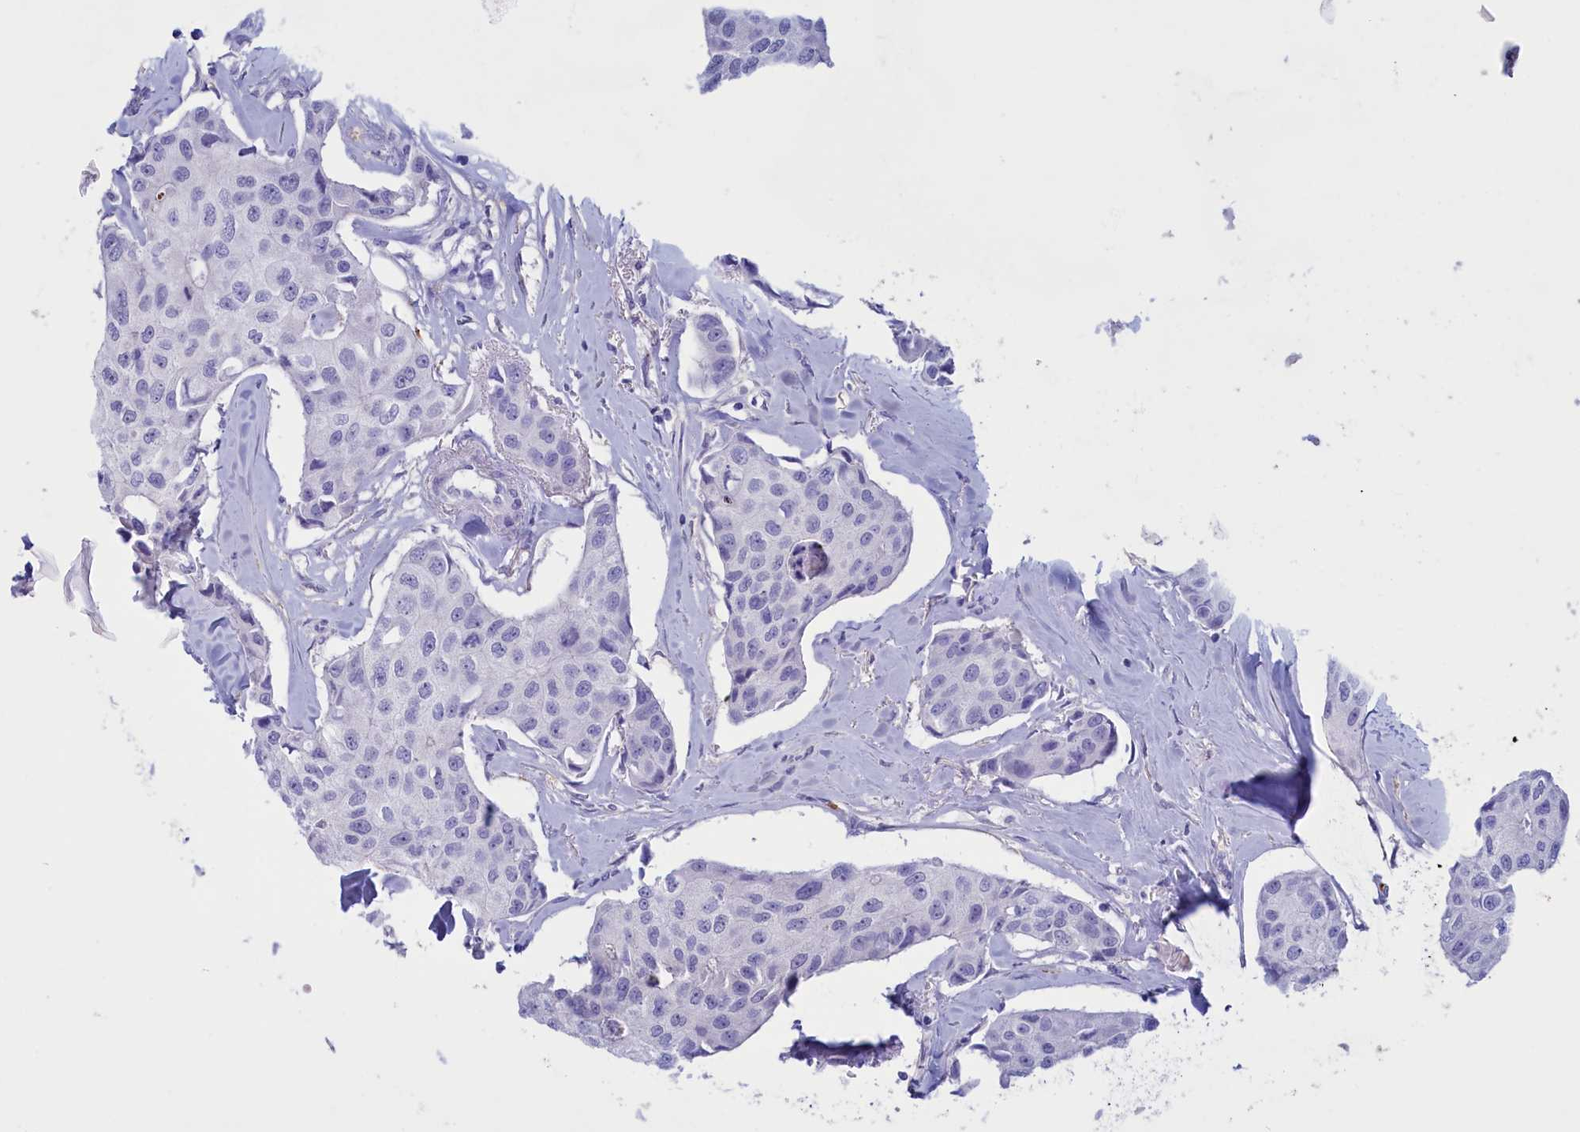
{"staining": {"intensity": "negative", "quantity": "none", "location": "none"}, "tissue": "breast cancer", "cell_type": "Tumor cells", "image_type": "cancer", "snomed": [{"axis": "morphology", "description": "Duct carcinoma"}, {"axis": "topography", "description": "Breast"}], "caption": "Tumor cells show no significant protein expression in breast cancer.", "gene": "GAPDHS", "patient": {"sex": "female", "age": 80}}